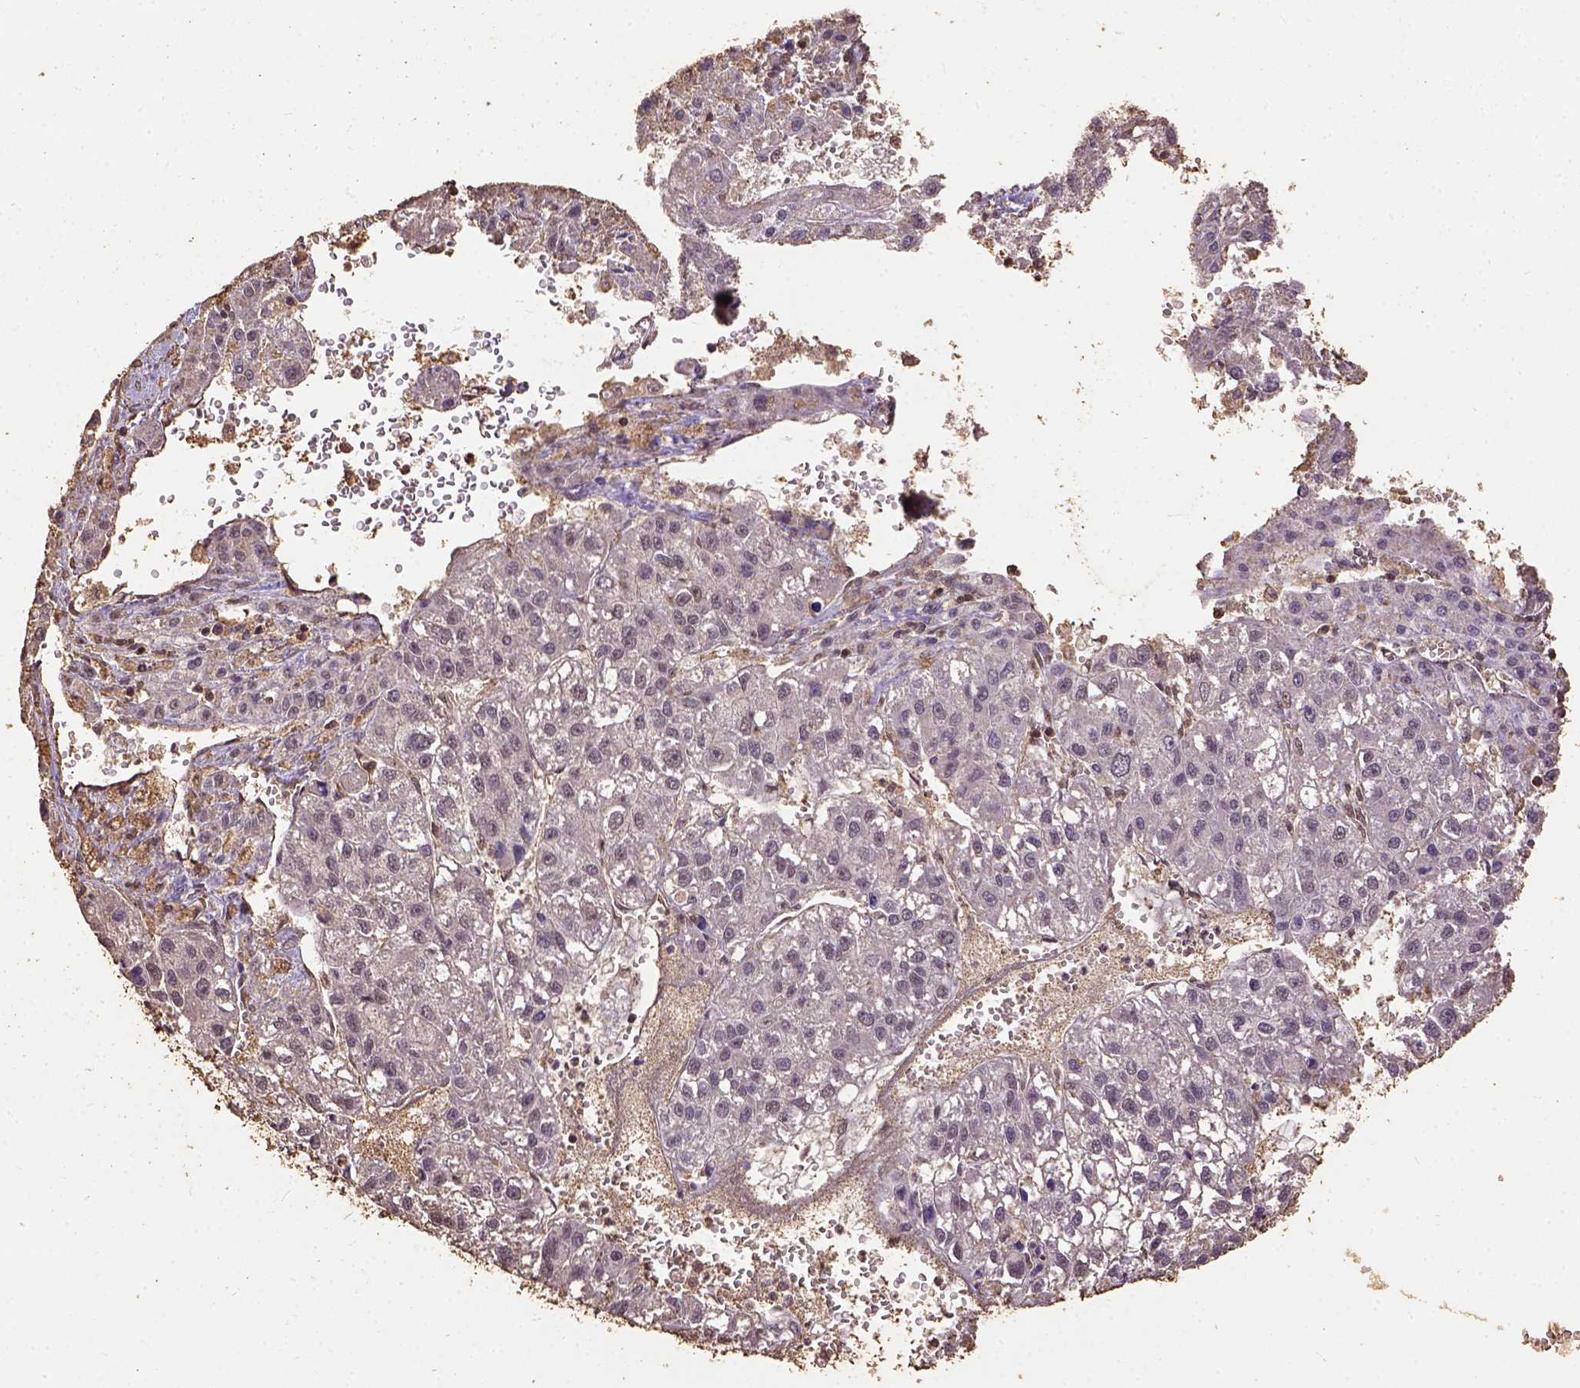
{"staining": {"intensity": "negative", "quantity": "none", "location": "none"}, "tissue": "liver cancer", "cell_type": "Tumor cells", "image_type": "cancer", "snomed": [{"axis": "morphology", "description": "Carcinoma, Hepatocellular, NOS"}, {"axis": "topography", "description": "Liver"}], "caption": "High power microscopy image of an IHC histopathology image of liver cancer (hepatocellular carcinoma), revealing no significant expression in tumor cells.", "gene": "NACC1", "patient": {"sex": "female", "age": 70}}